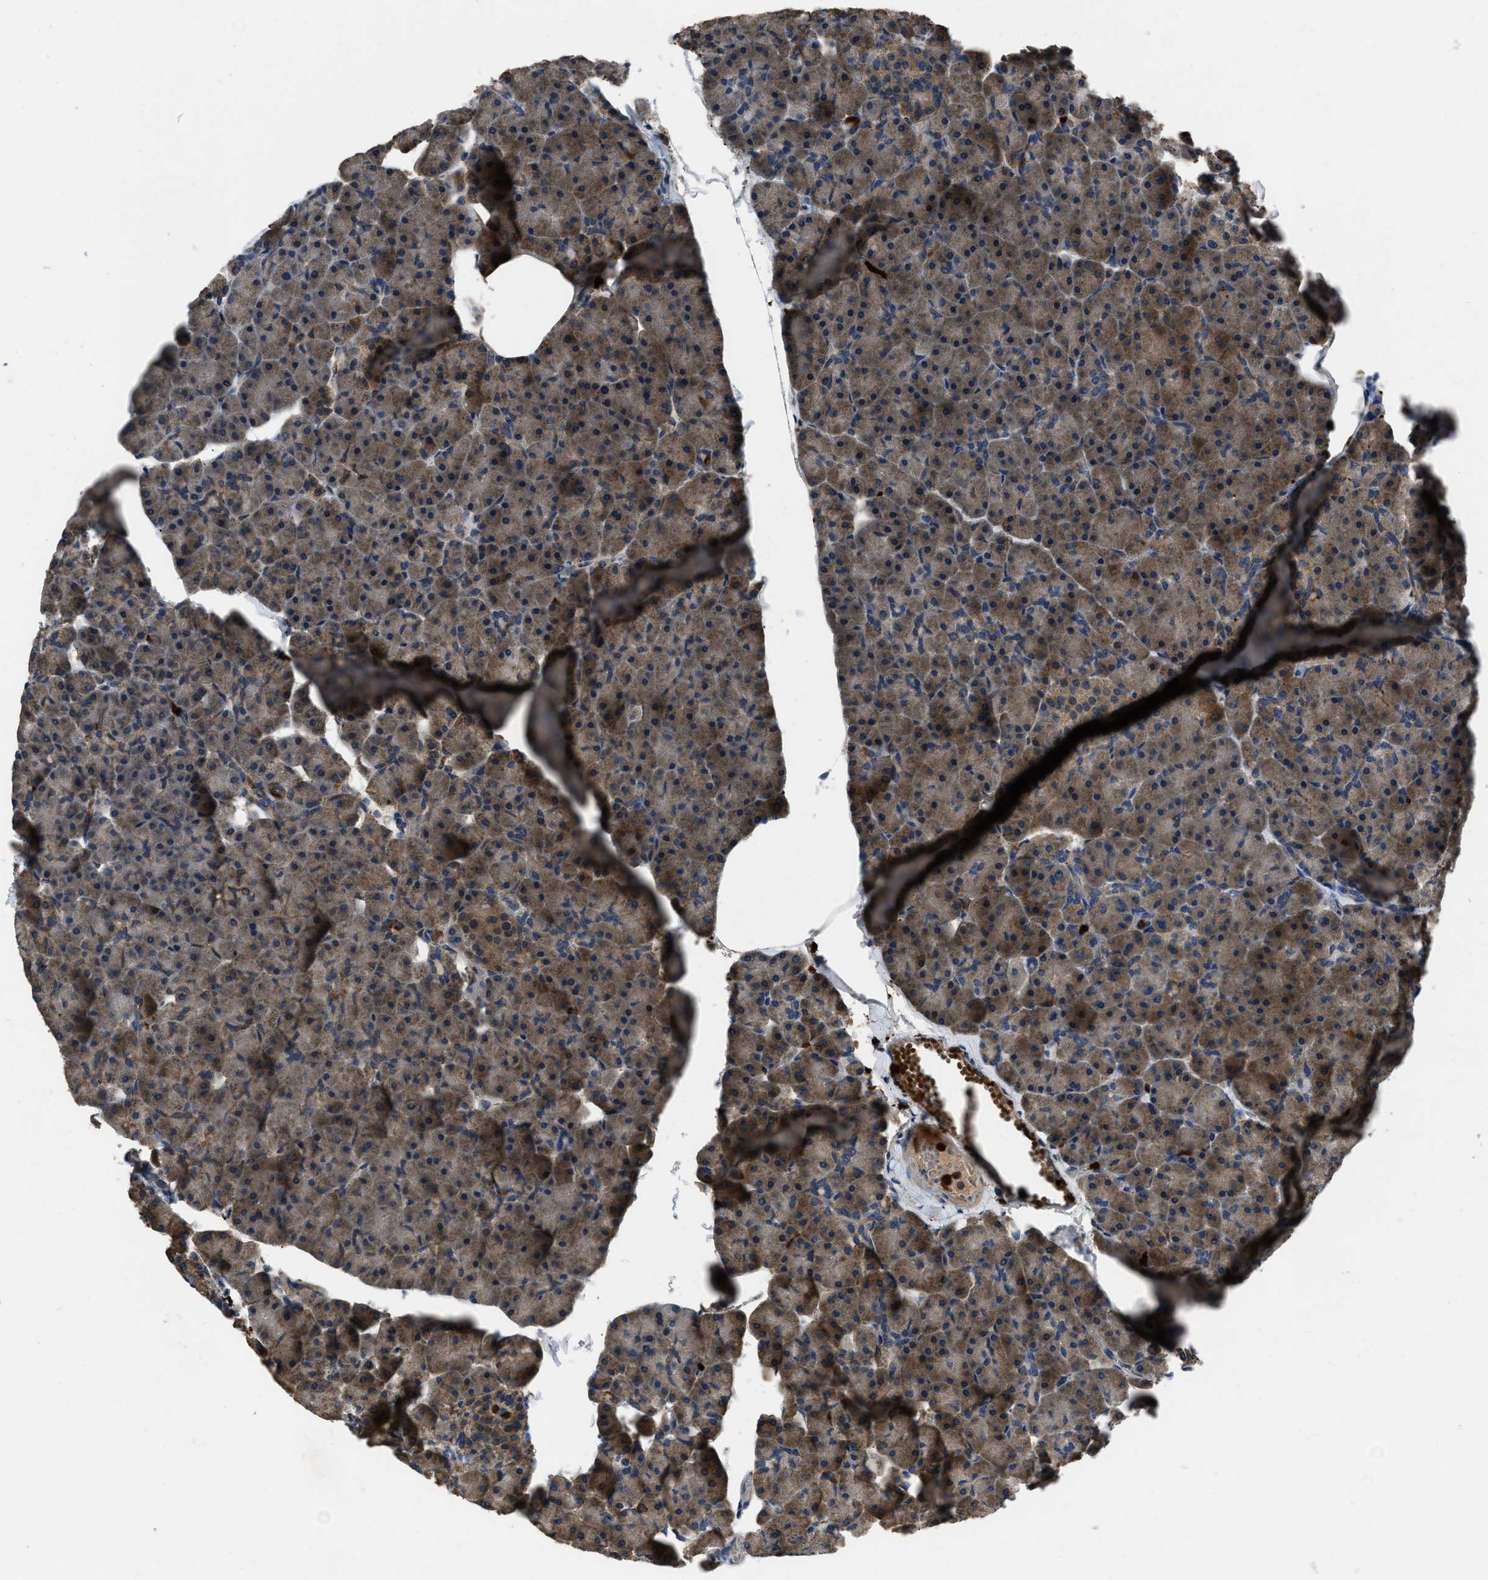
{"staining": {"intensity": "moderate", "quantity": ">75%", "location": "cytoplasmic/membranous"}, "tissue": "pancreas", "cell_type": "Exocrine glandular cells", "image_type": "normal", "snomed": [{"axis": "morphology", "description": "Normal tissue, NOS"}, {"axis": "topography", "description": "Pancreas"}], "caption": "Pancreas was stained to show a protein in brown. There is medium levels of moderate cytoplasmic/membranous positivity in about >75% of exocrine glandular cells. (DAB IHC with brightfield microscopy, high magnification).", "gene": "ANGPT1", "patient": {"sex": "male", "age": 35}}